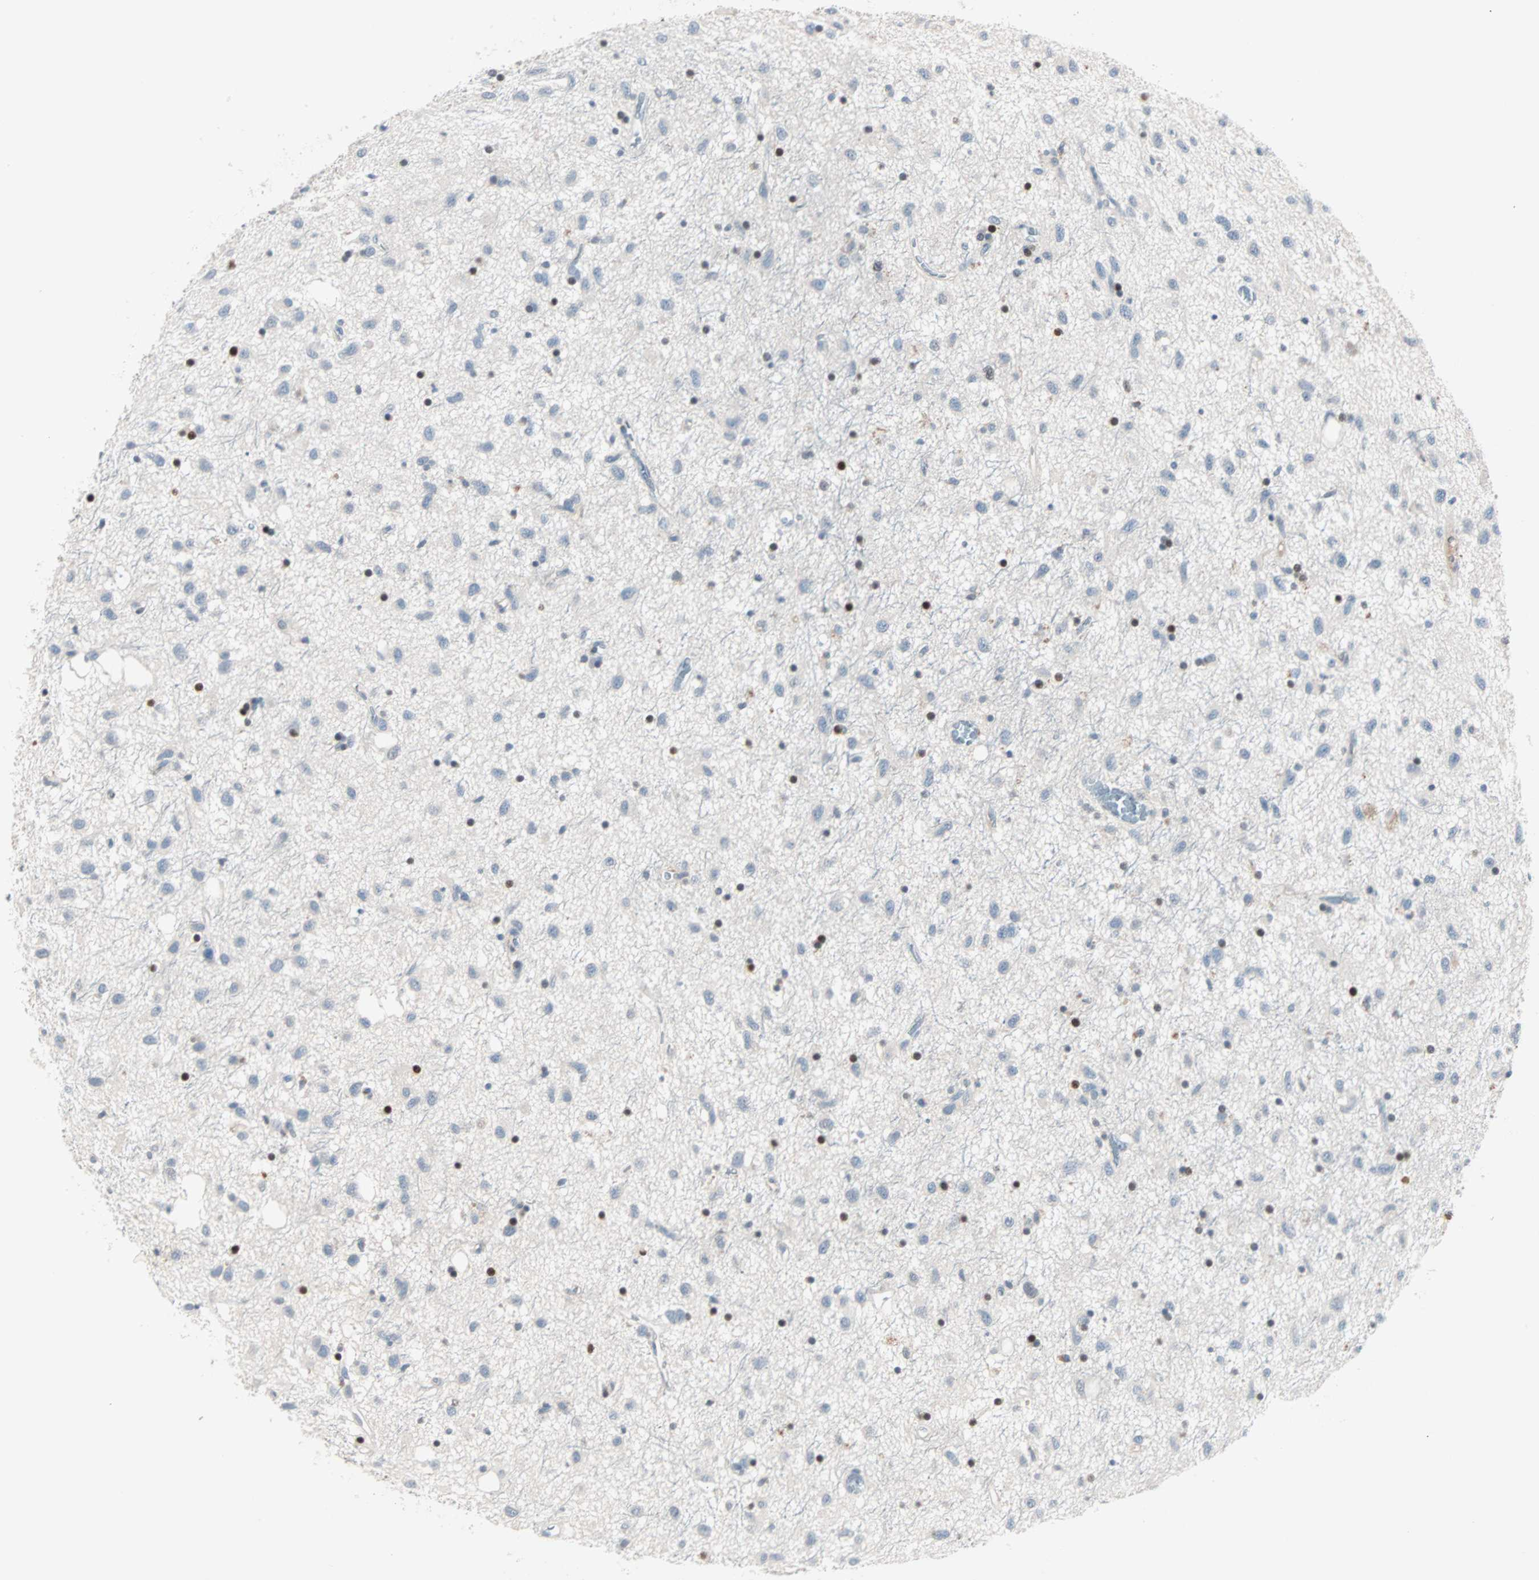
{"staining": {"intensity": "strong", "quantity": "<25%", "location": "nuclear"}, "tissue": "glioma", "cell_type": "Tumor cells", "image_type": "cancer", "snomed": [{"axis": "morphology", "description": "Glioma, malignant, Low grade"}, {"axis": "topography", "description": "Brain"}], "caption": "Human malignant glioma (low-grade) stained for a protein (brown) demonstrates strong nuclear positive staining in about <25% of tumor cells.", "gene": "CCNE2", "patient": {"sex": "male", "age": 77}}